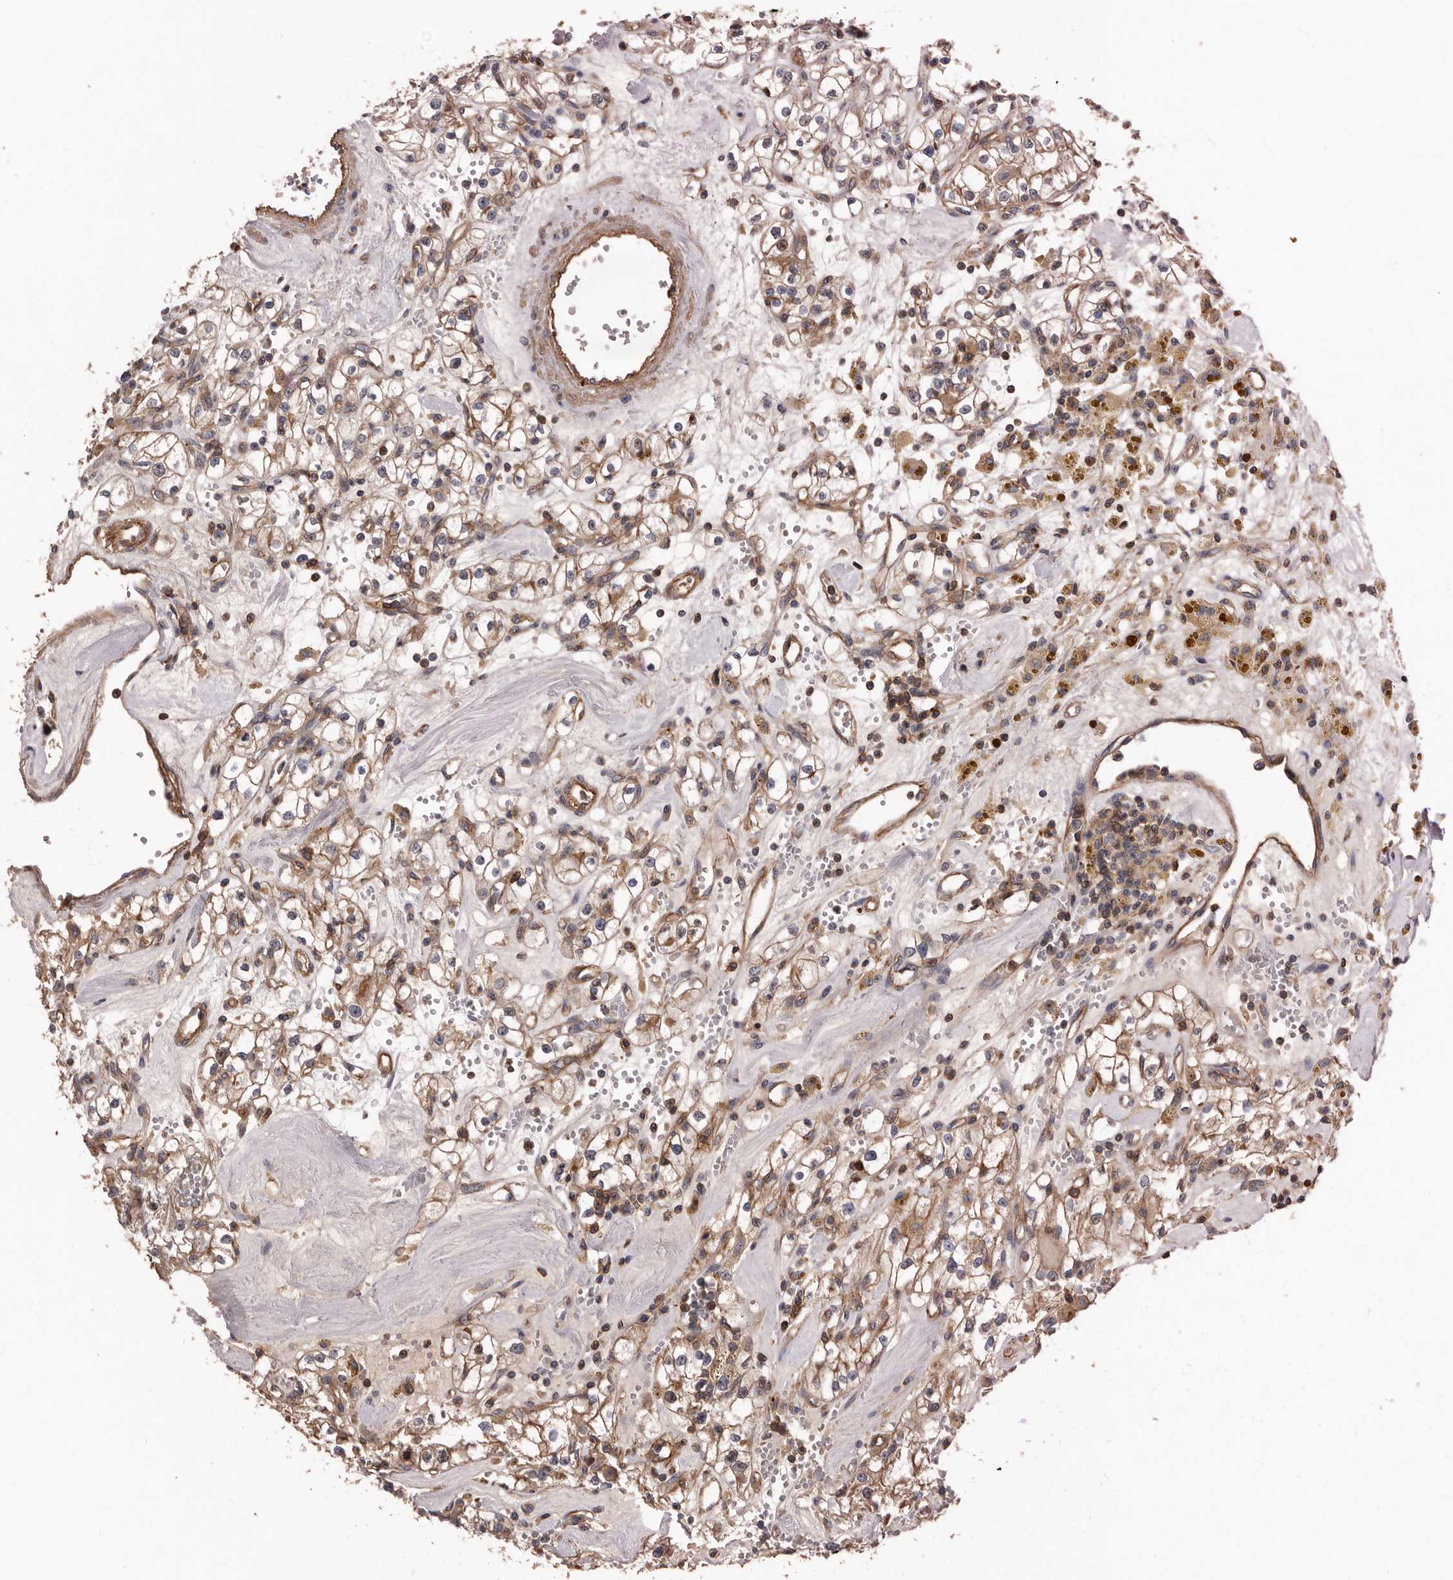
{"staining": {"intensity": "moderate", "quantity": ">75%", "location": "cytoplasmic/membranous"}, "tissue": "renal cancer", "cell_type": "Tumor cells", "image_type": "cancer", "snomed": [{"axis": "morphology", "description": "Adenocarcinoma, NOS"}, {"axis": "topography", "description": "Kidney"}], "caption": "IHC histopathology image of renal cancer stained for a protein (brown), which exhibits medium levels of moderate cytoplasmic/membranous positivity in approximately >75% of tumor cells.", "gene": "PNRC2", "patient": {"sex": "male", "age": 56}}